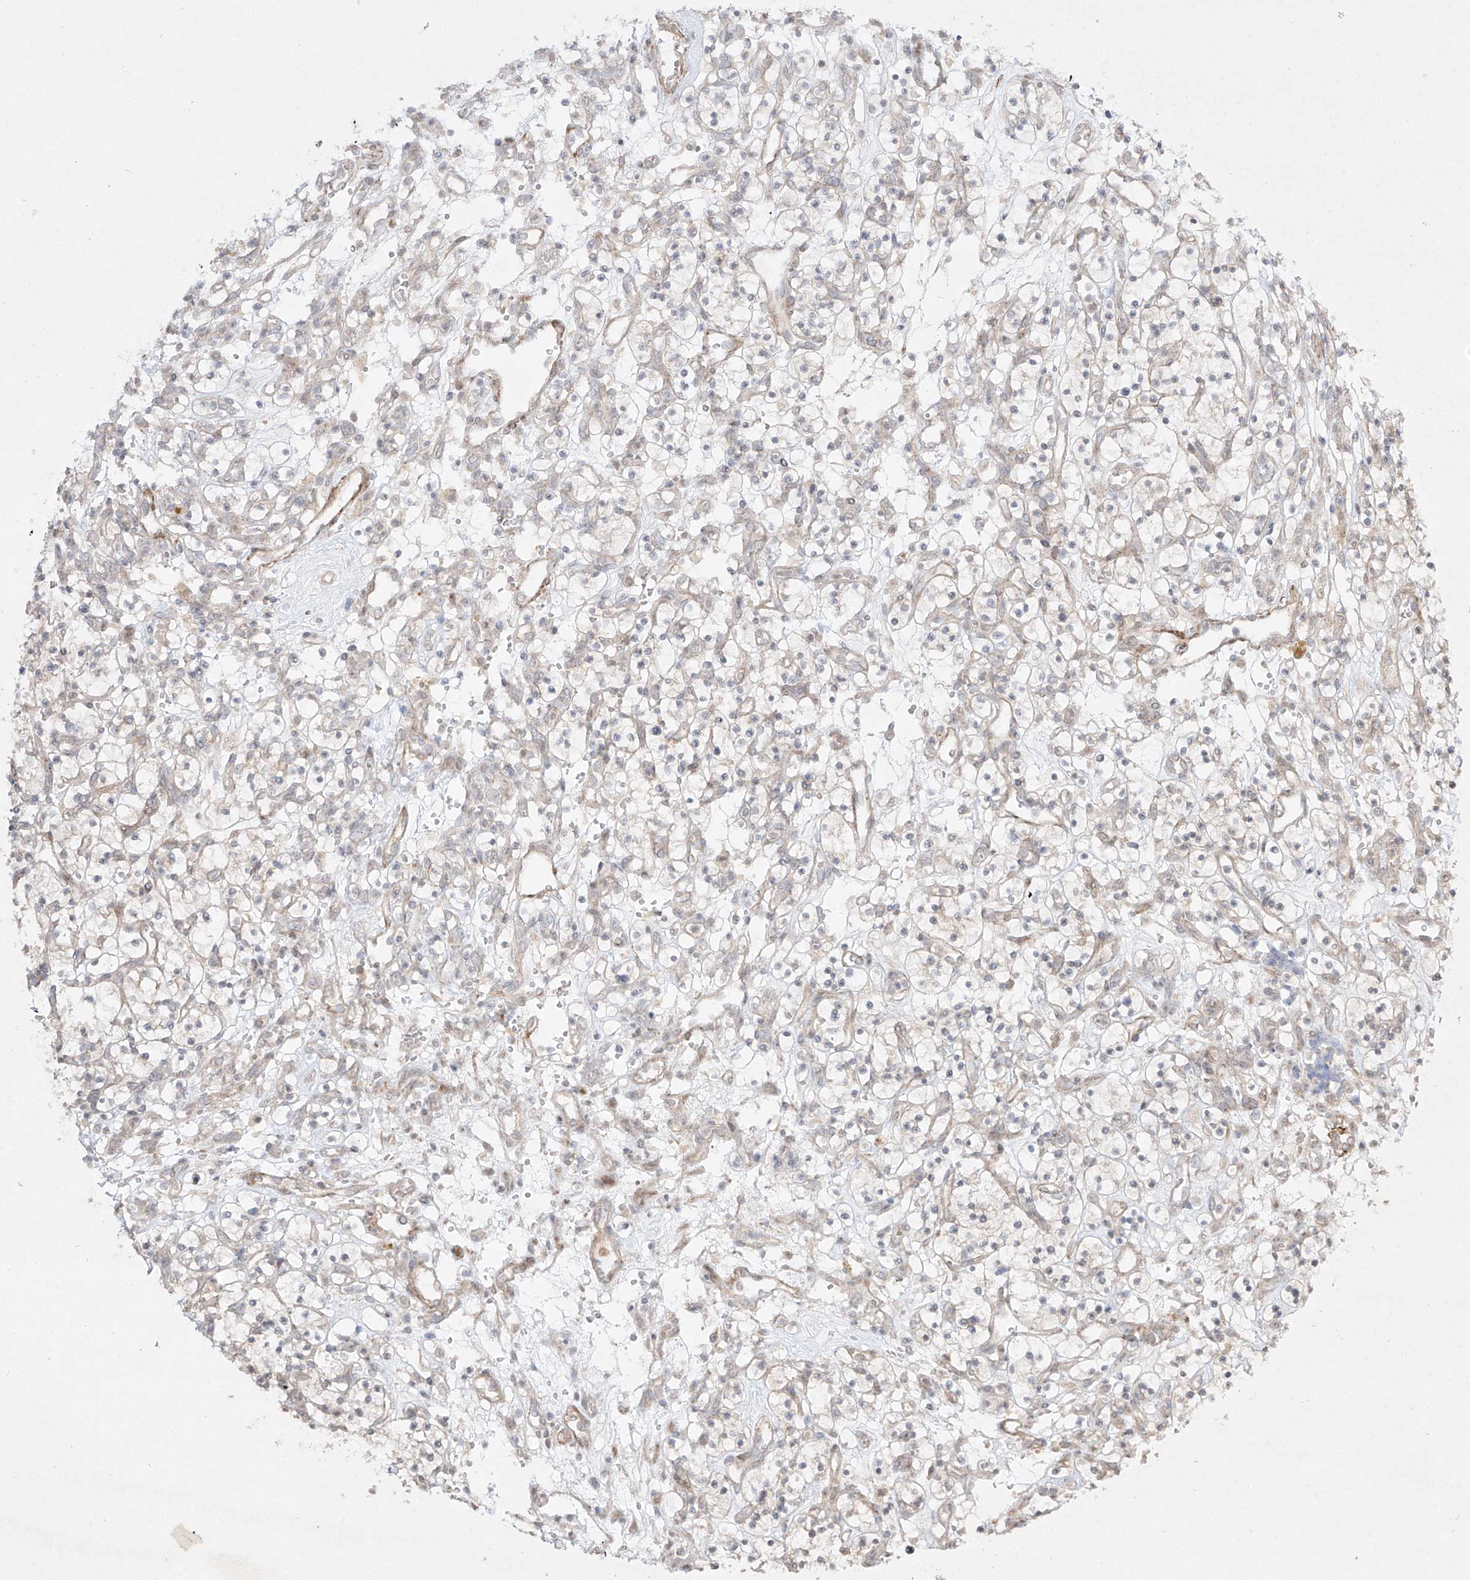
{"staining": {"intensity": "negative", "quantity": "none", "location": "none"}, "tissue": "renal cancer", "cell_type": "Tumor cells", "image_type": "cancer", "snomed": [{"axis": "morphology", "description": "Adenocarcinoma, NOS"}, {"axis": "topography", "description": "Kidney"}], "caption": "An image of renal cancer stained for a protein exhibits no brown staining in tumor cells.", "gene": "KDM1B", "patient": {"sex": "female", "age": 57}}